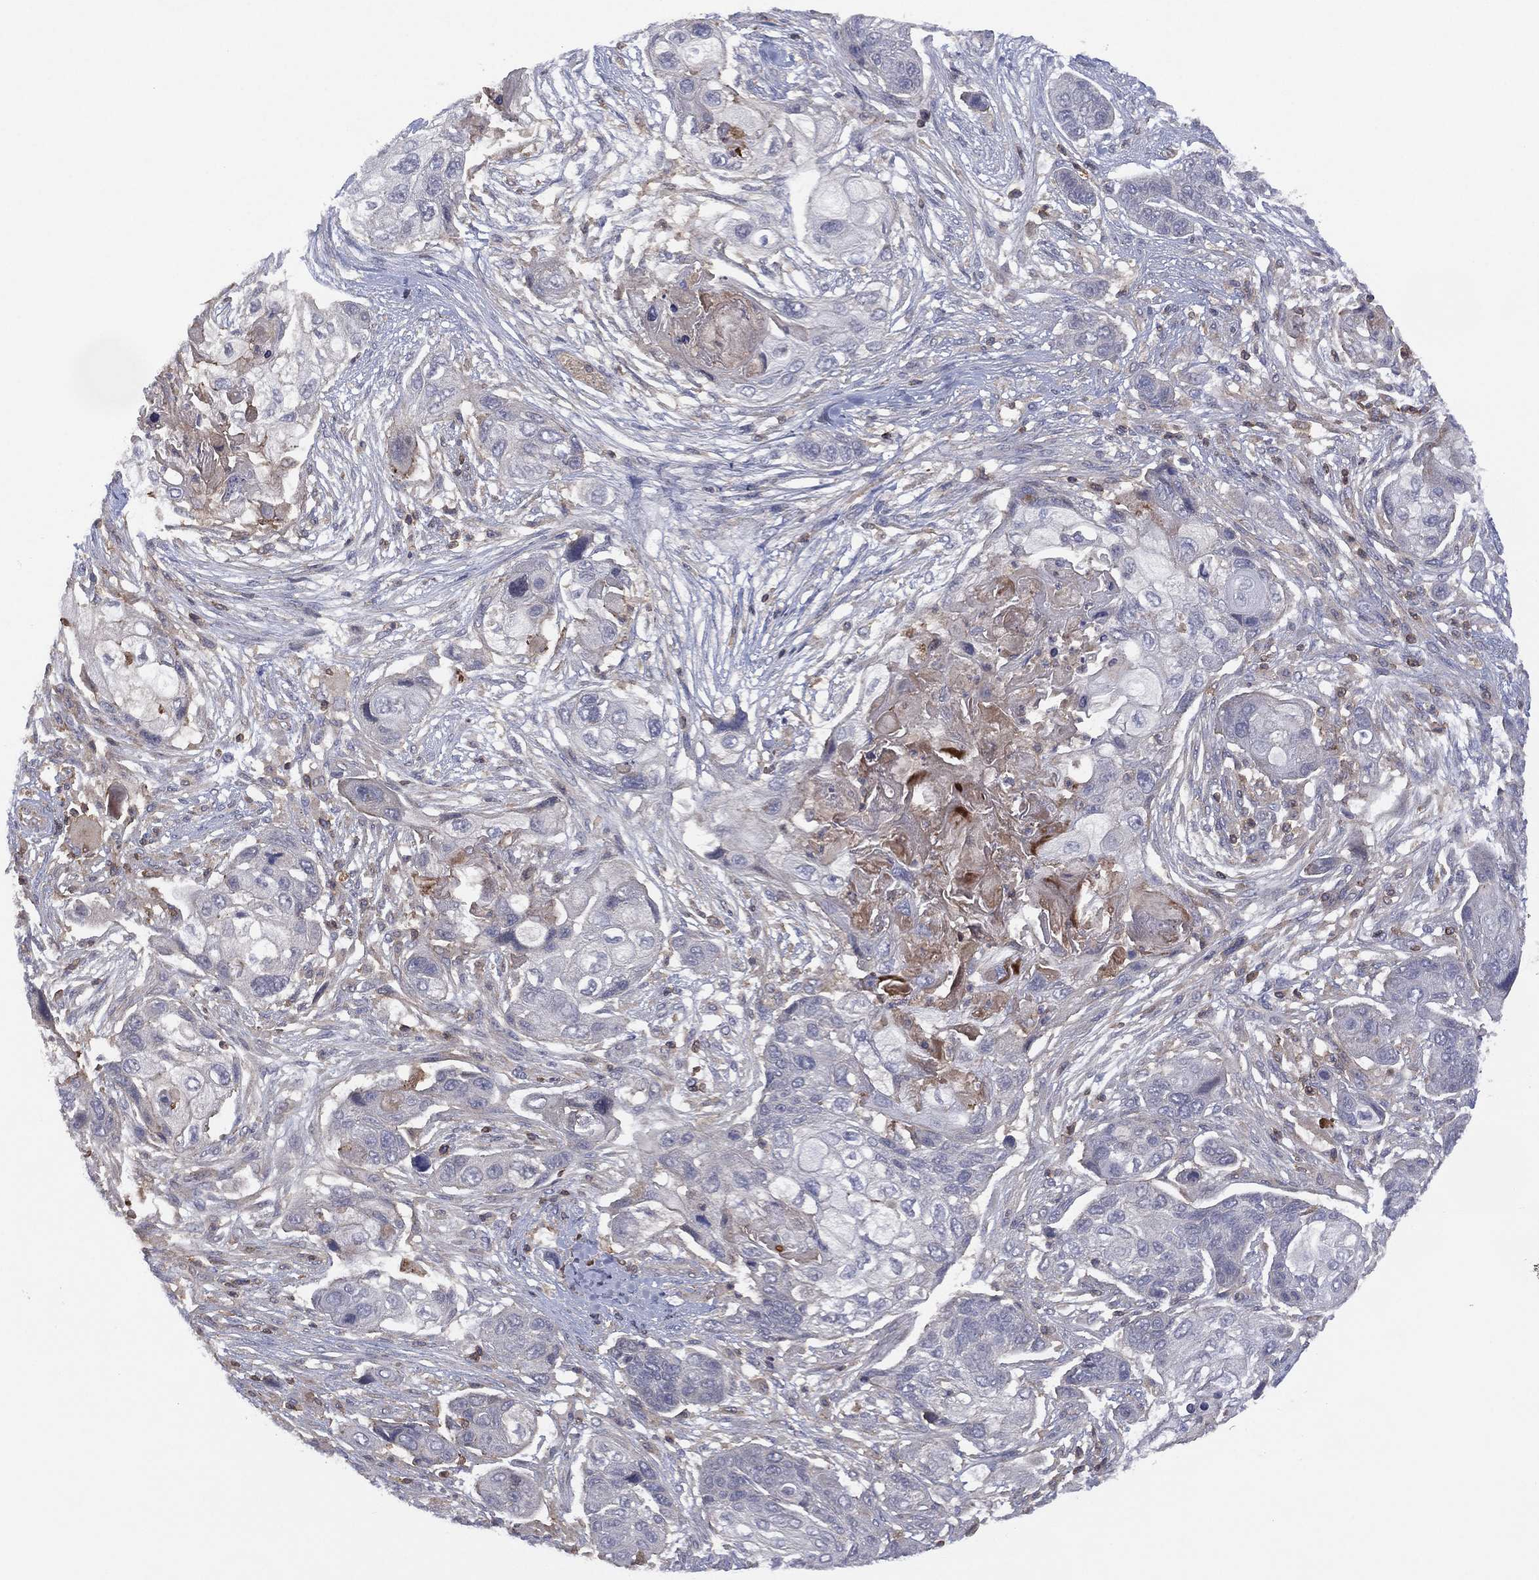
{"staining": {"intensity": "negative", "quantity": "none", "location": "none"}, "tissue": "lung cancer", "cell_type": "Tumor cells", "image_type": "cancer", "snomed": [{"axis": "morphology", "description": "Squamous cell carcinoma, NOS"}, {"axis": "topography", "description": "Lung"}], "caption": "Immunohistochemistry (IHC) of lung cancer reveals no positivity in tumor cells. Brightfield microscopy of immunohistochemistry (IHC) stained with DAB (brown) and hematoxylin (blue), captured at high magnification.", "gene": "DOCK8", "patient": {"sex": "male", "age": 69}}